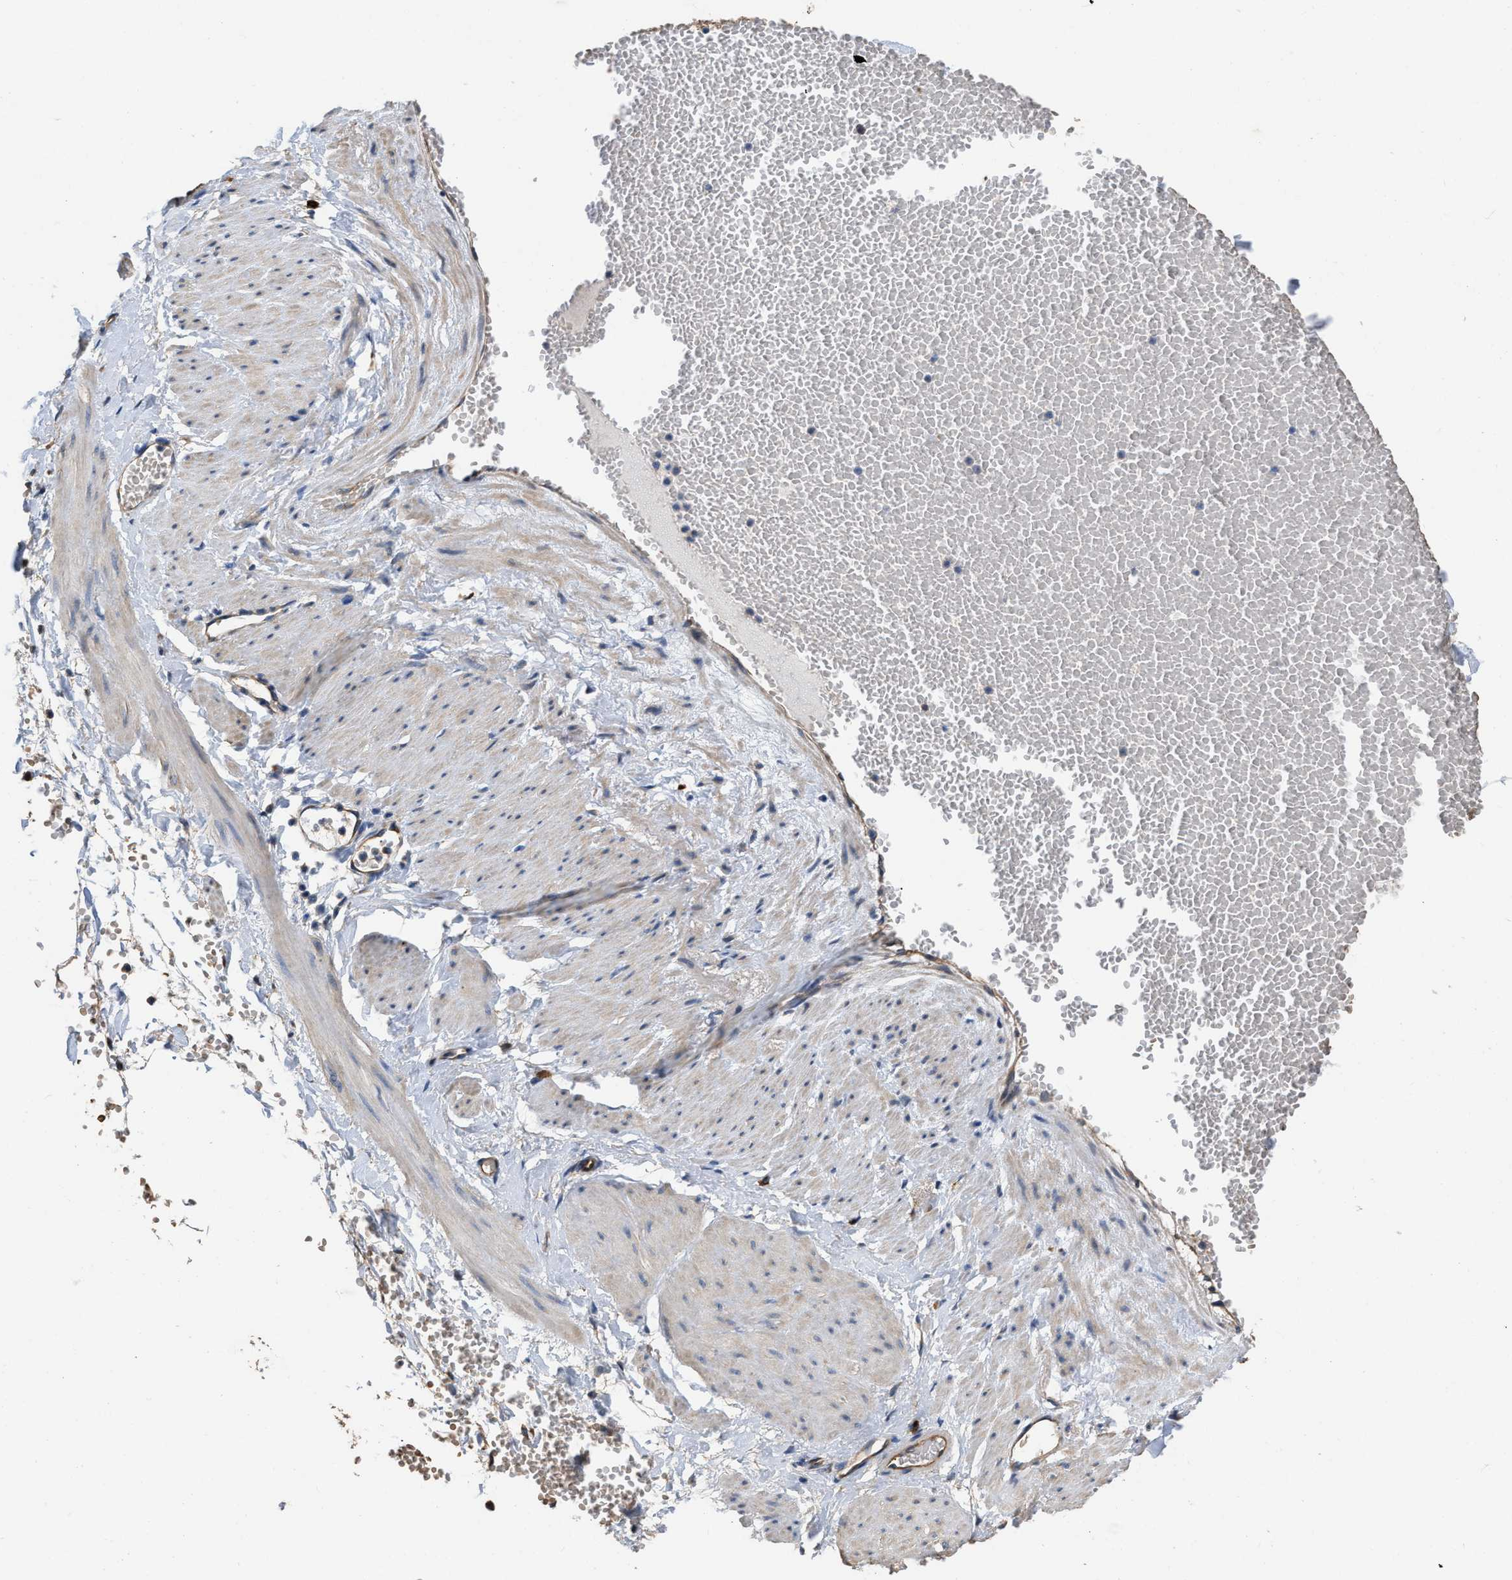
{"staining": {"intensity": "moderate", "quantity": ">75%", "location": "cytoplasmic/membranous"}, "tissue": "adipose tissue", "cell_type": "Adipocytes", "image_type": "normal", "snomed": [{"axis": "morphology", "description": "Normal tissue, NOS"}, {"axis": "topography", "description": "Soft tissue"}], "caption": "A photomicrograph of adipose tissue stained for a protein exhibits moderate cytoplasmic/membranous brown staining in adipocytes. The staining was performed using DAB (3,3'-diaminobenzidine), with brown indicating positive protein expression. Nuclei are stained blue with hematoxylin.", "gene": "SLC4A11", "patient": {"sex": "male", "age": 72}}